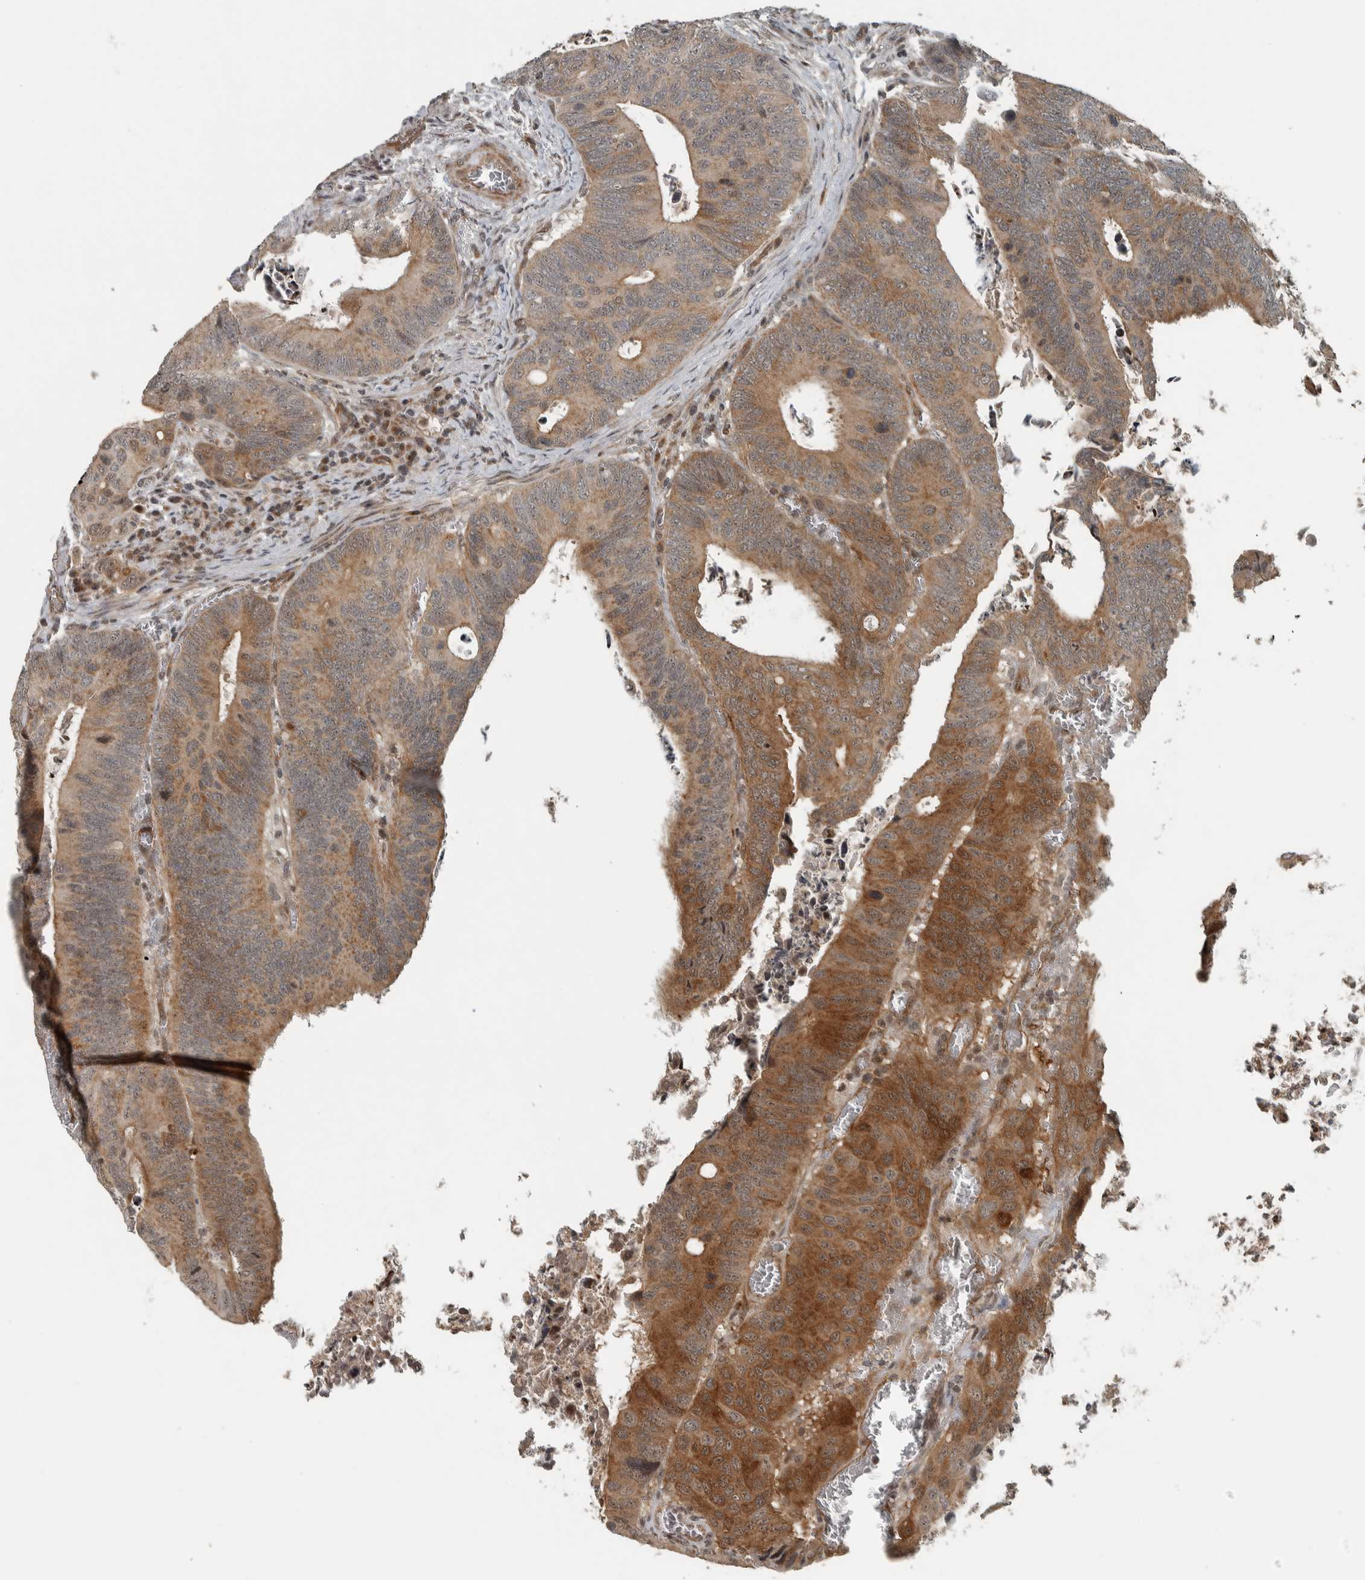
{"staining": {"intensity": "moderate", "quantity": ">75%", "location": "cytoplasmic/membranous"}, "tissue": "colorectal cancer", "cell_type": "Tumor cells", "image_type": "cancer", "snomed": [{"axis": "morphology", "description": "Inflammation, NOS"}, {"axis": "morphology", "description": "Adenocarcinoma, NOS"}, {"axis": "topography", "description": "Colon"}], "caption": "A high-resolution image shows immunohistochemistry staining of colorectal cancer, which demonstrates moderate cytoplasmic/membranous expression in approximately >75% of tumor cells.", "gene": "NAPG", "patient": {"sex": "male", "age": 72}}